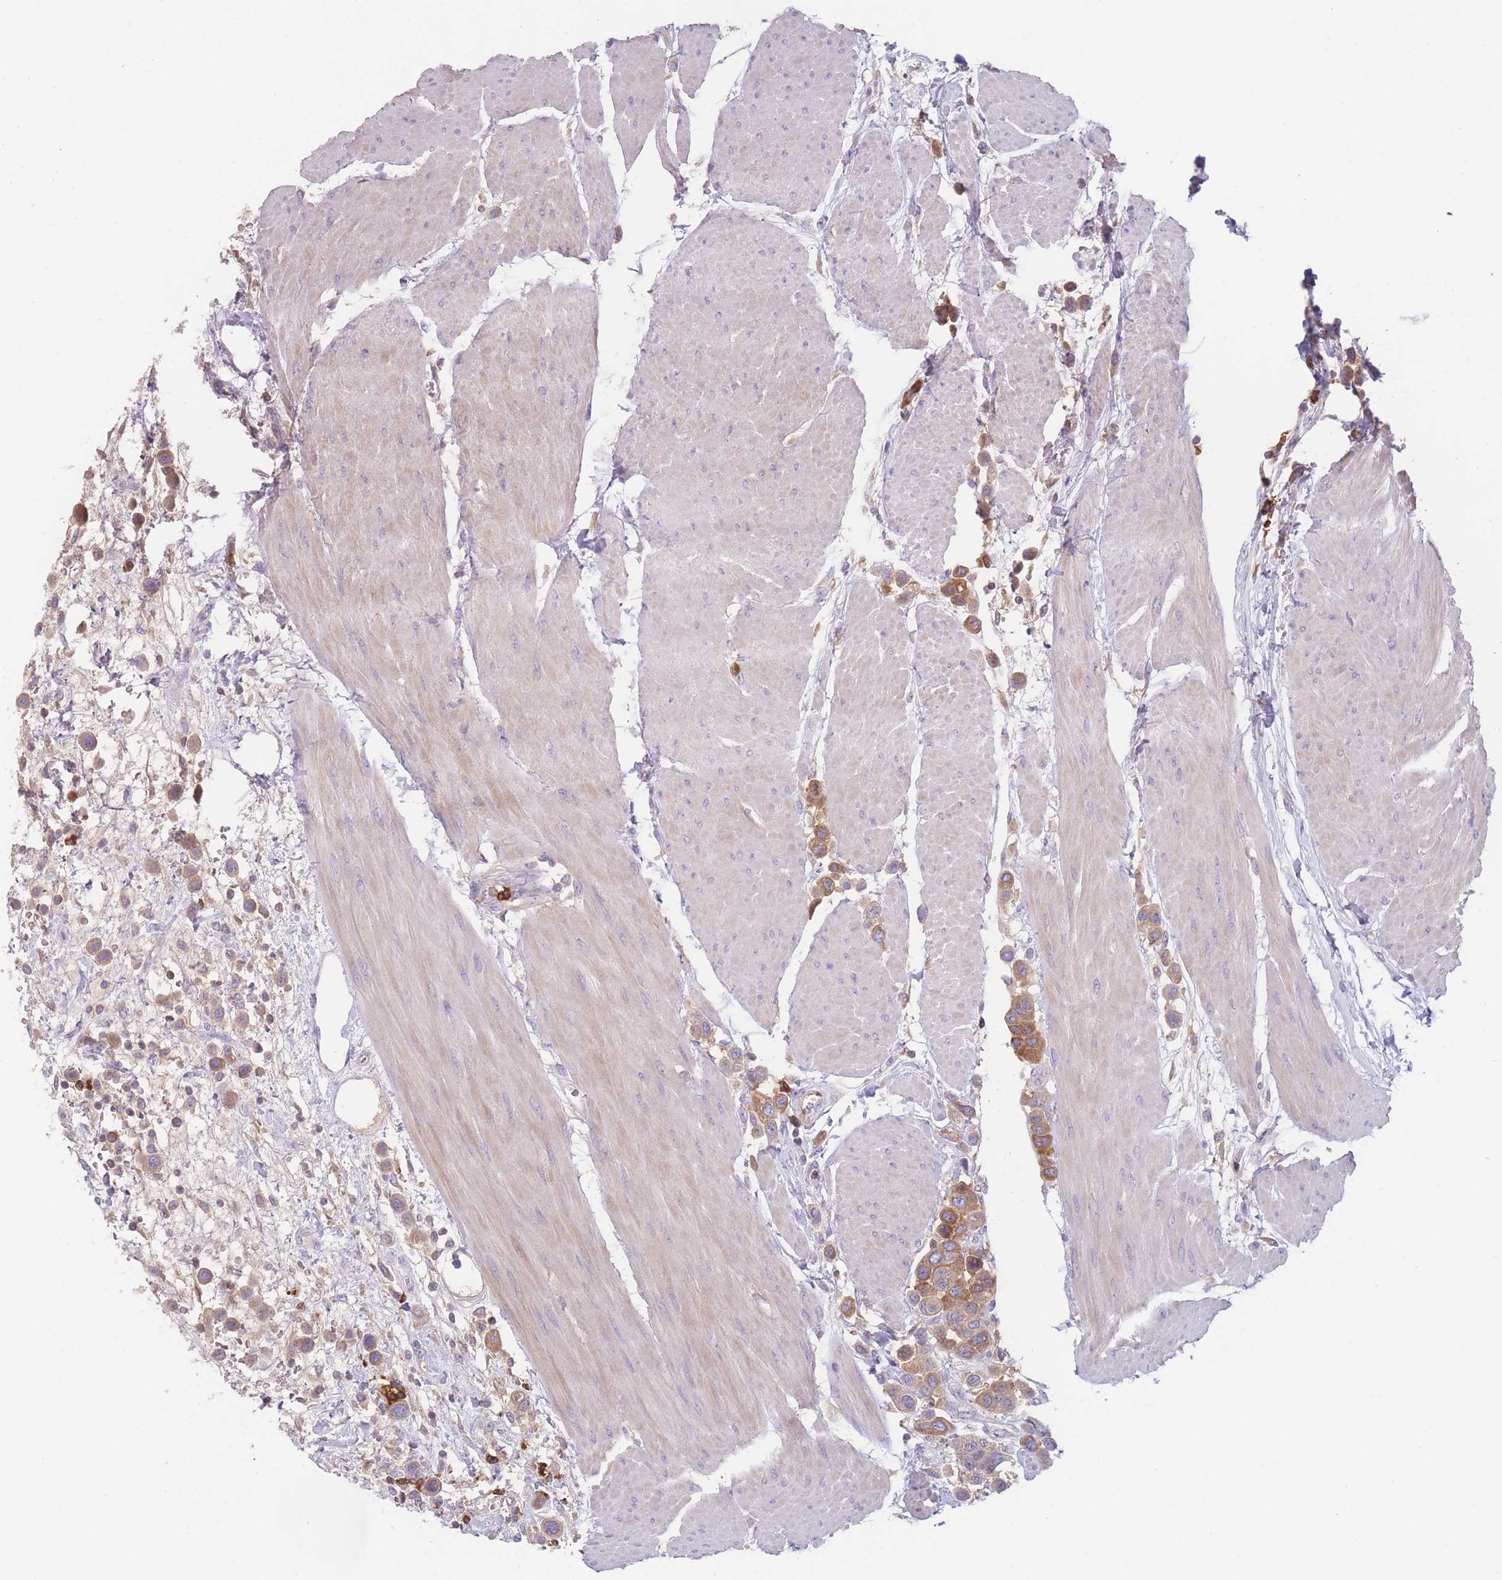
{"staining": {"intensity": "moderate", "quantity": ">75%", "location": "cytoplasmic/membranous"}, "tissue": "urothelial cancer", "cell_type": "Tumor cells", "image_type": "cancer", "snomed": [{"axis": "morphology", "description": "Urothelial carcinoma, High grade"}, {"axis": "topography", "description": "Urinary bladder"}], "caption": "Protein staining reveals moderate cytoplasmic/membranous staining in approximately >75% of tumor cells in urothelial cancer. The staining was performed using DAB (3,3'-diaminobenzidine), with brown indicating positive protein expression. Nuclei are stained blue with hematoxylin.", "gene": "ST3GAL4", "patient": {"sex": "male", "age": 50}}